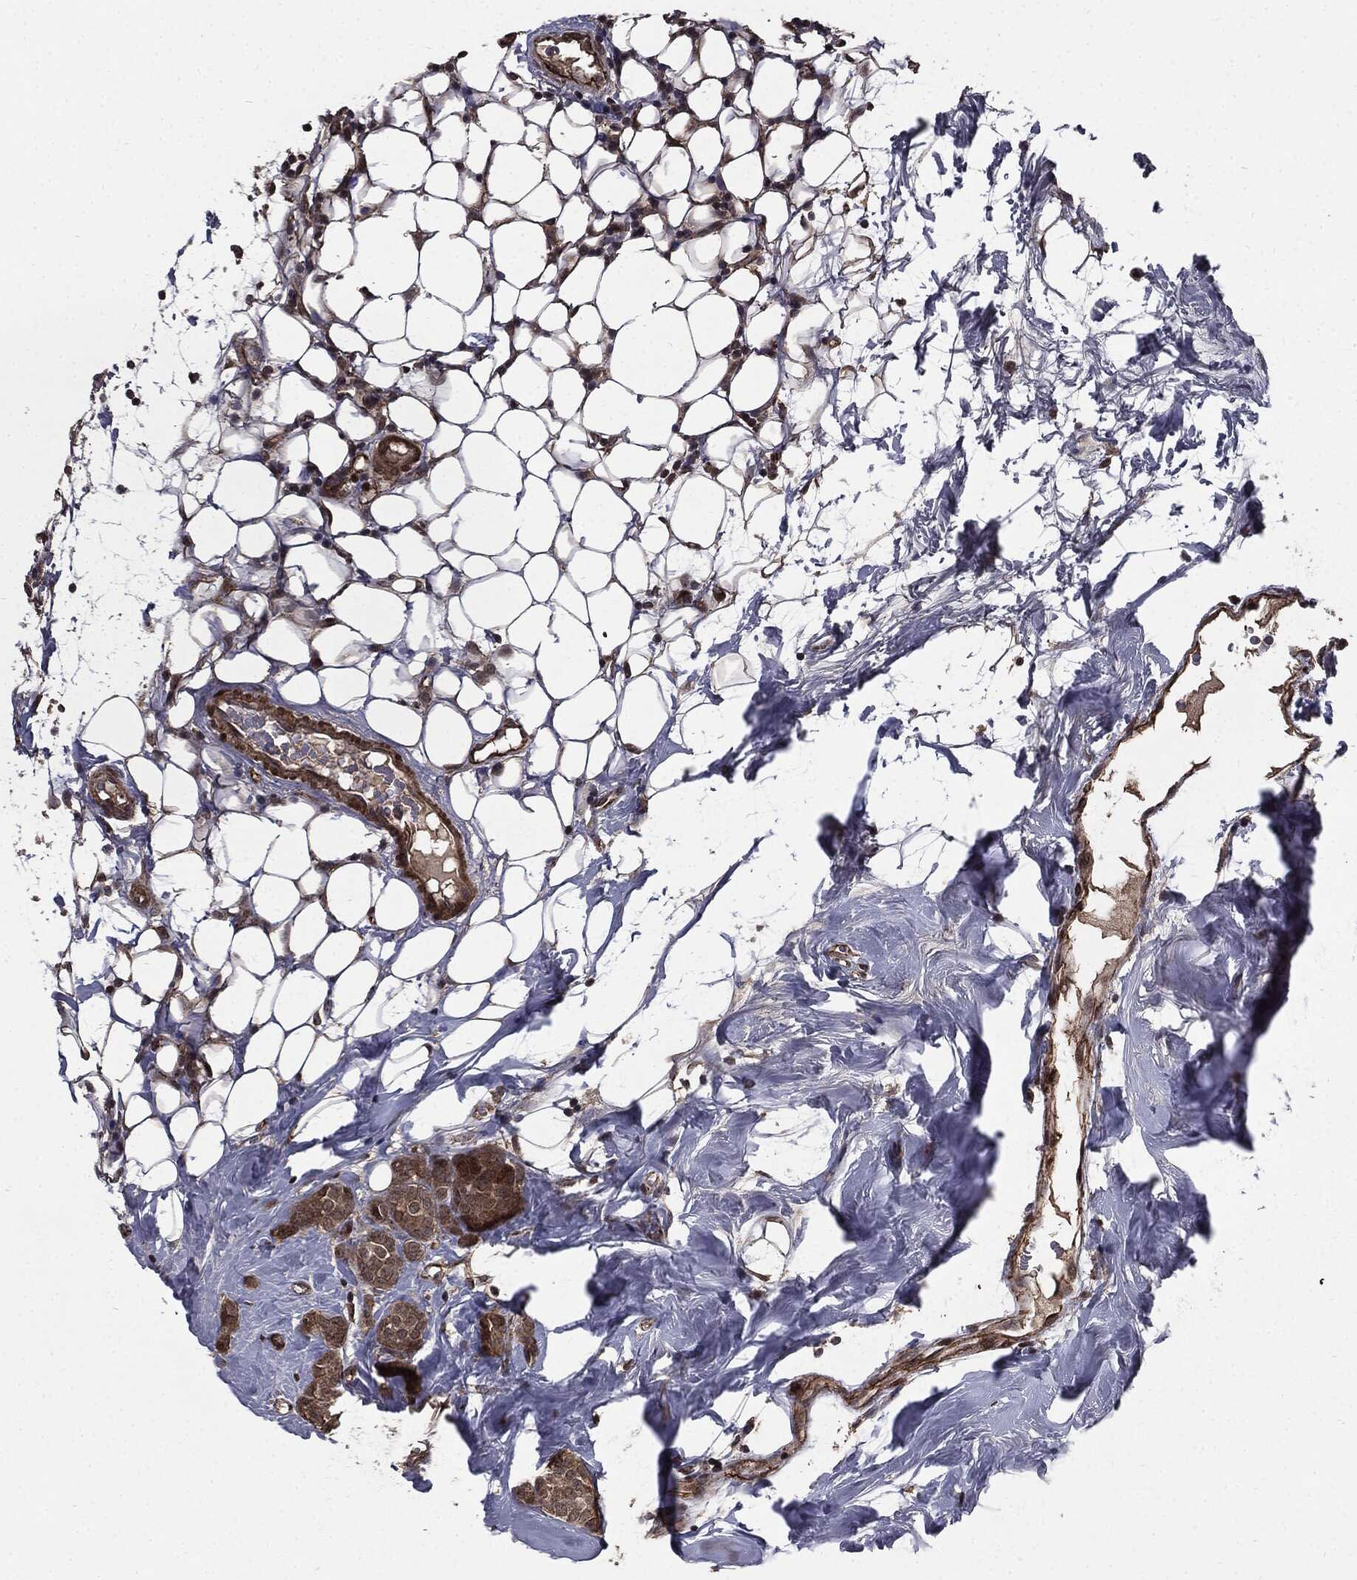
{"staining": {"intensity": "weak", "quantity": ">75%", "location": "cytoplasmic/membranous"}, "tissue": "breast cancer", "cell_type": "Tumor cells", "image_type": "cancer", "snomed": [{"axis": "morphology", "description": "Lobular carcinoma"}, {"axis": "topography", "description": "Breast"}], "caption": "DAB immunohistochemical staining of human lobular carcinoma (breast) exhibits weak cytoplasmic/membranous protein expression in approximately >75% of tumor cells. The protein is stained brown, and the nuclei are stained in blue (DAB IHC with brightfield microscopy, high magnification).", "gene": "PTPA", "patient": {"sex": "female", "age": 49}}